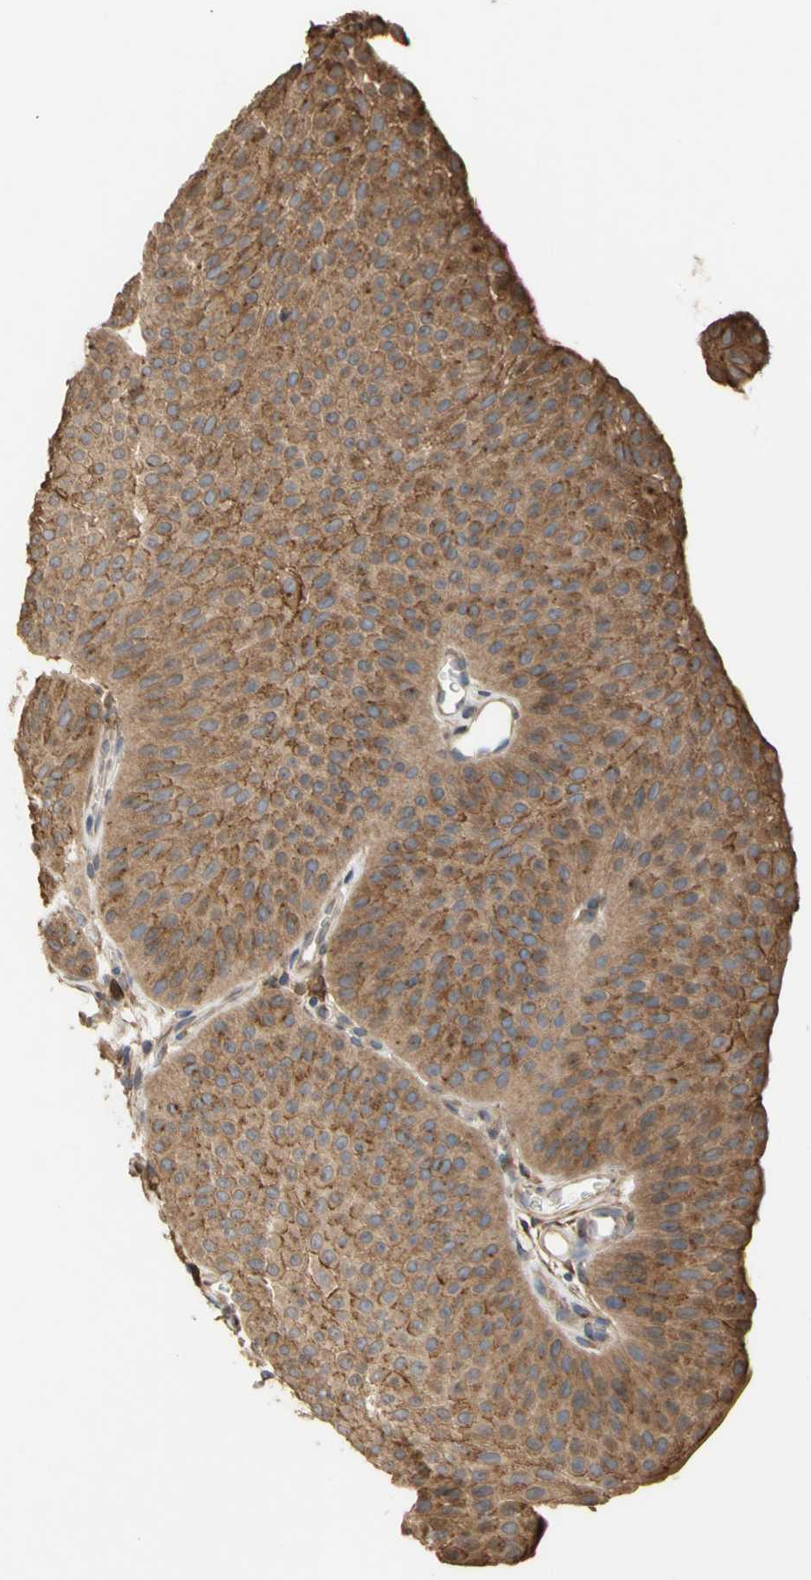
{"staining": {"intensity": "strong", "quantity": ">75%", "location": "cytoplasmic/membranous"}, "tissue": "urothelial cancer", "cell_type": "Tumor cells", "image_type": "cancer", "snomed": [{"axis": "morphology", "description": "Urothelial carcinoma, Low grade"}, {"axis": "topography", "description": "Urinary bladder"}], "caption": "The micrograph displays immunohistochemical staining of low-grade urothelial carcinoma. There is strong cytoplasmic/membranous staining is identified in approximately >75% of tumor cells.", "gene": "NECTIN3", "patient": {"sex": "female", "age": 60}}